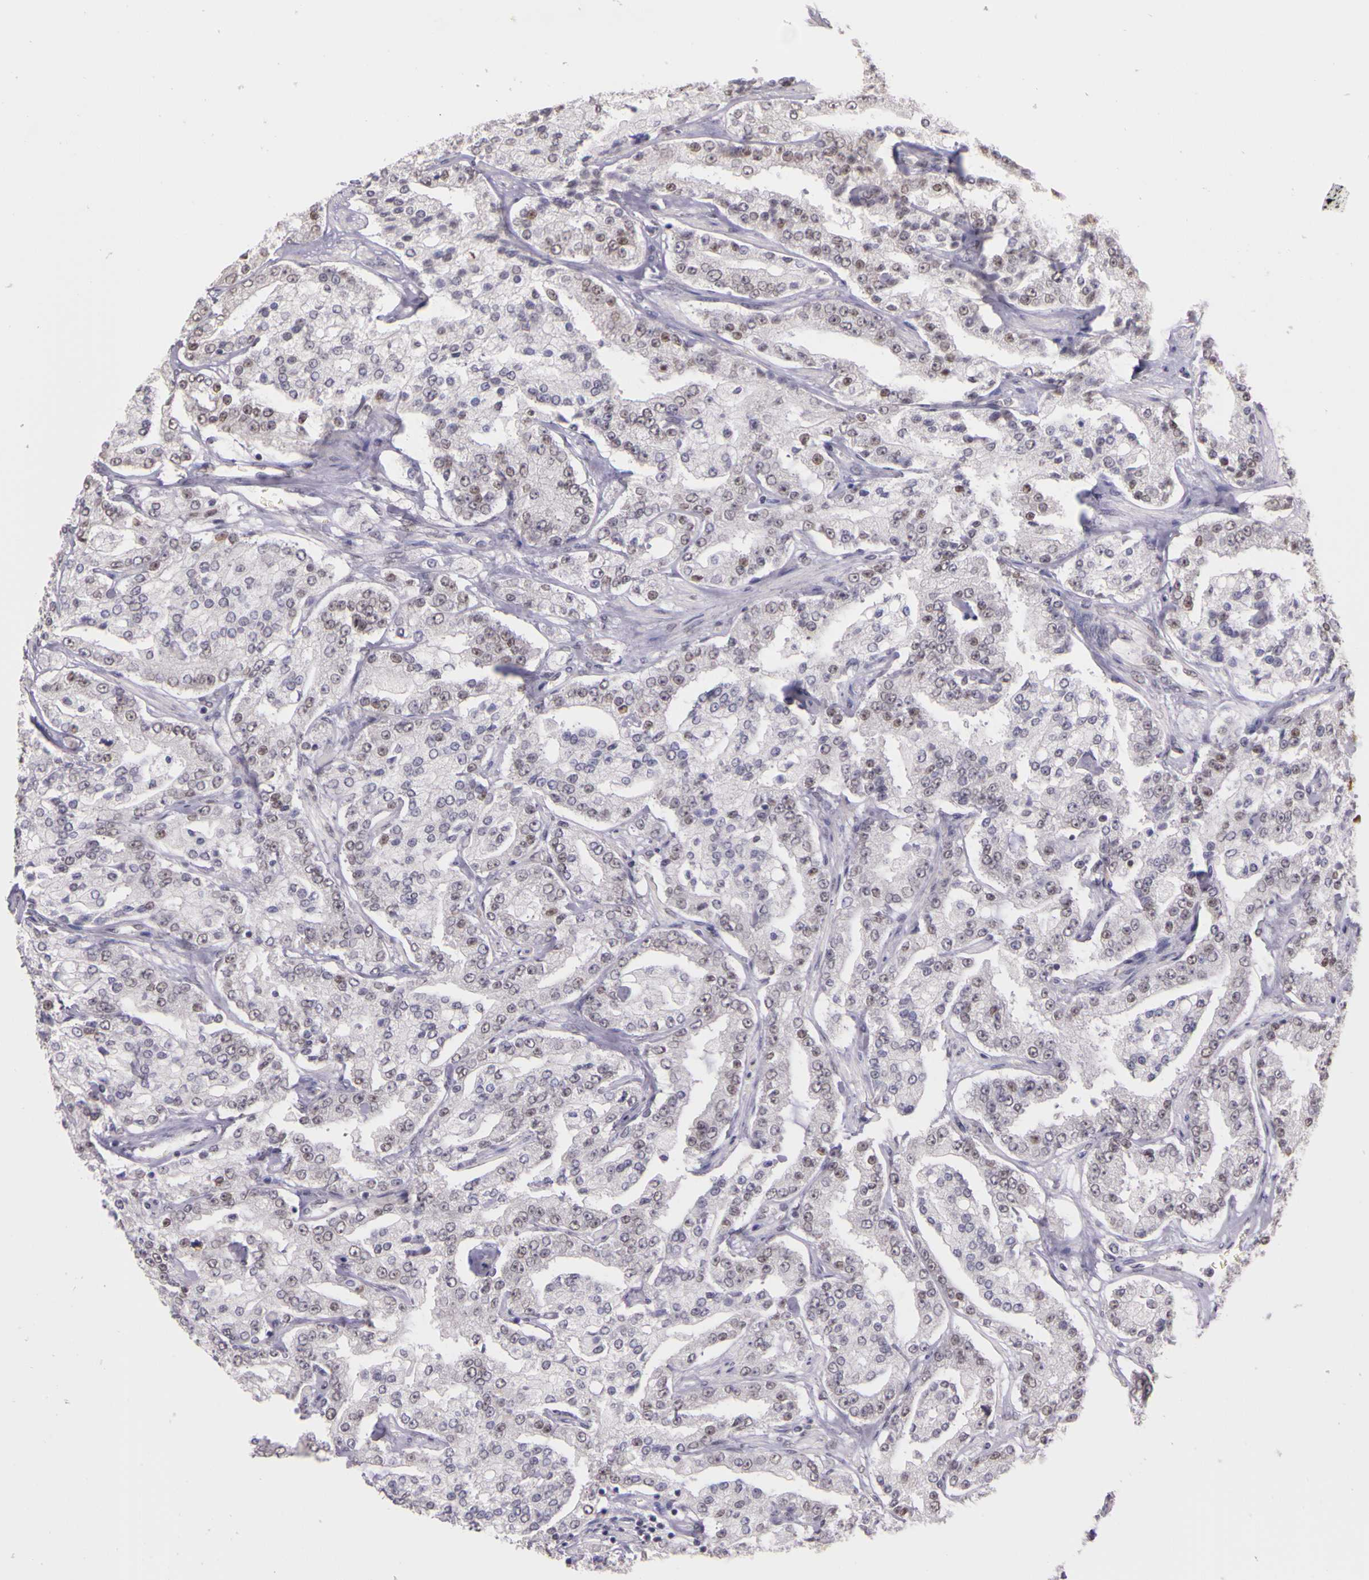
{"staining": {"intensity": "weak", "quantity": "25%-75%", "location": "nuclear"}, "tissue": "prostate cancer", "cell_type": "Tumor cells", "image_type": "cancer", "snomed": [{"axis": "morphology", "description": "Adenocarcinoma, Medium grade"}, {"axis": "topography", "description": "Prostate"}], "caption": "Prostate adenocarcinoma (medium-grade) tissue reveals weak nuclear positivity in about 25%-75% of tumor cells, visualized by immunohistochemistry.", "gene": "WDR13", "patient": {"sex": "male", "age": 72}}